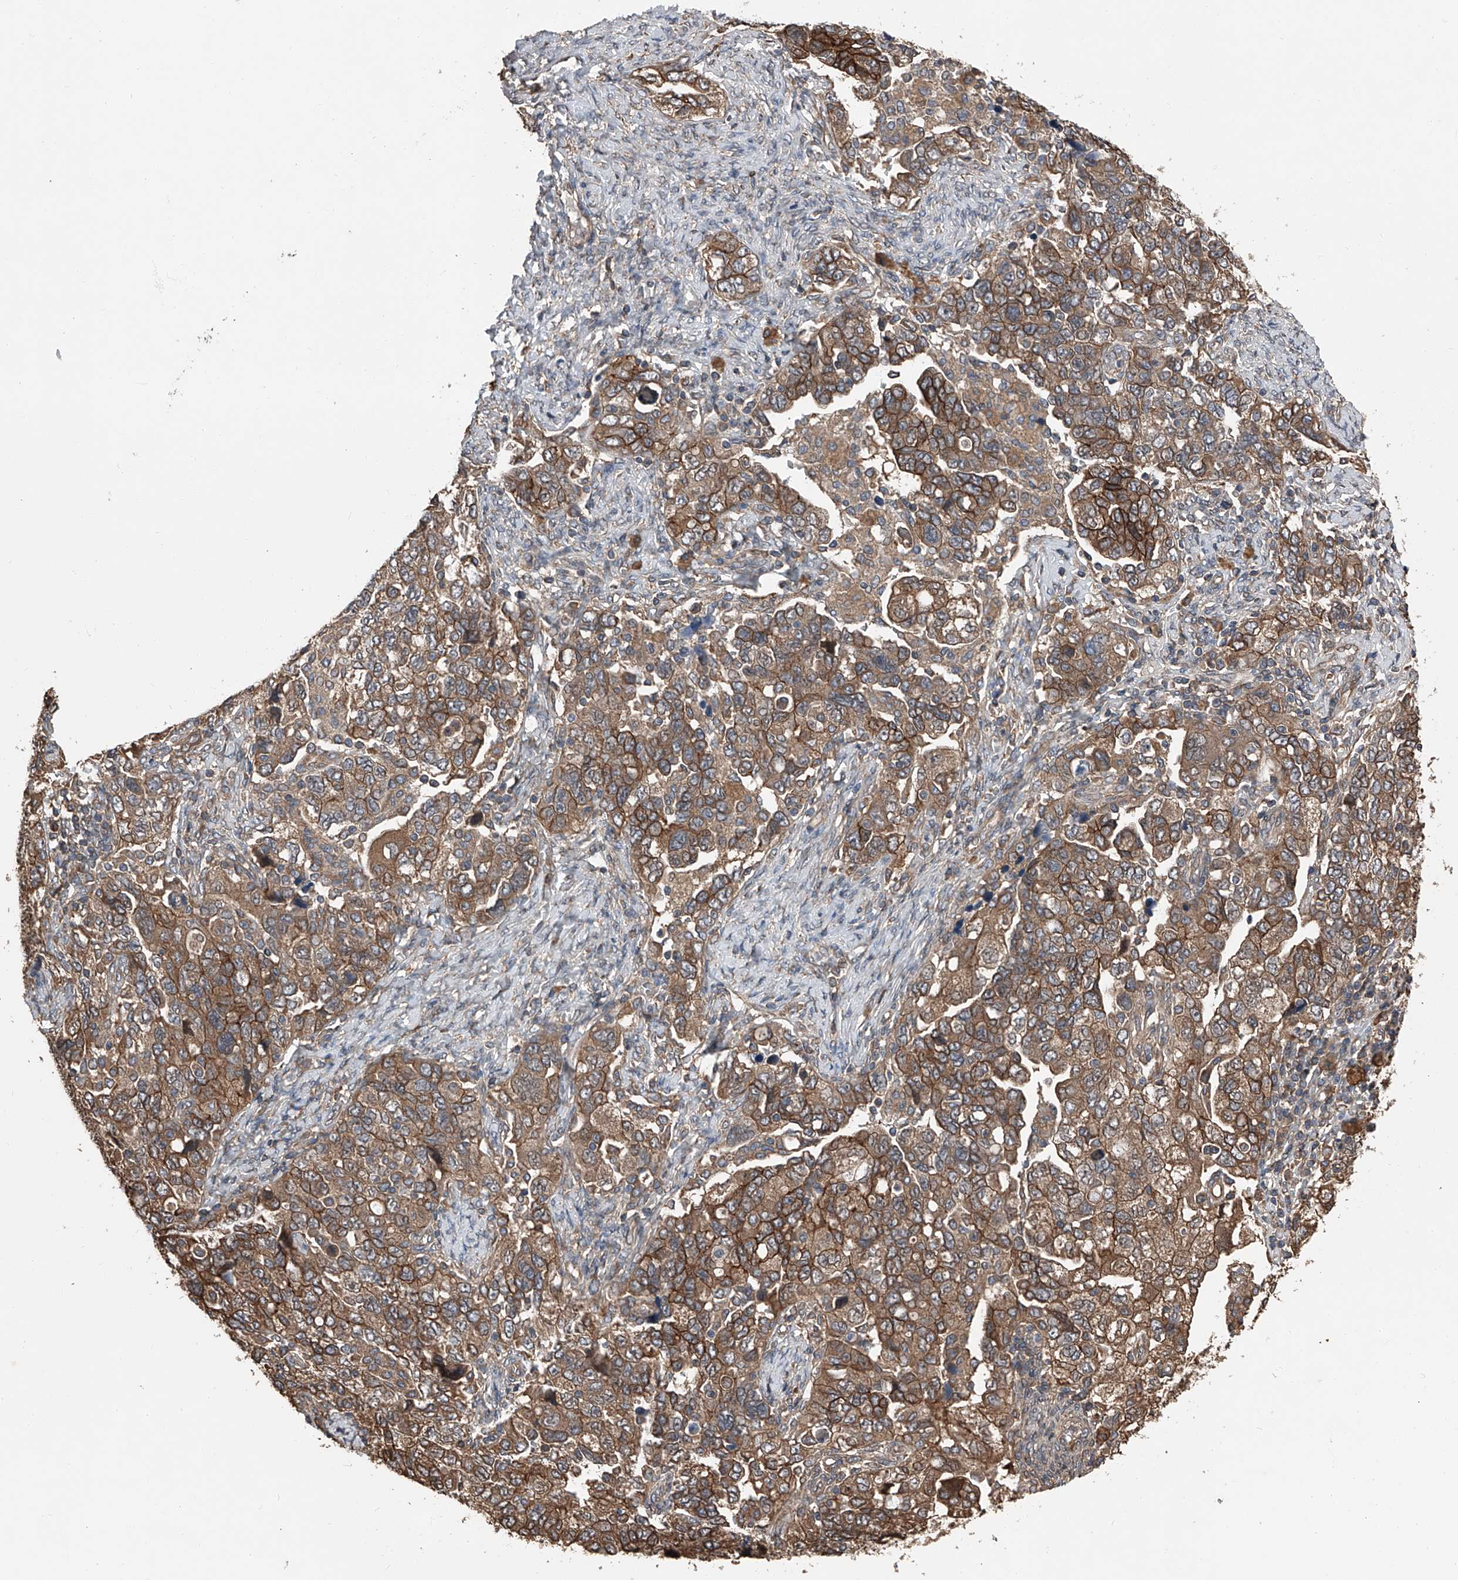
{"staining": {"intensity": "strong", "quantity": "25%-75%", "location": "cytoplasmic/membranous"}, "tissue": "ovarian cancer", "cell_type": "Tumor cells", "image_type": "cancer", "snomed": [{"axis": "morphology", "description": "Carcinoma, NOS"}, {"axis": "morphology", "description": "Cystadenocarcinoma, serous, NOS"}, {"axis": "topography", "description": "Ovary"}], "caption": "IHC (DAB) staining of carcinoma (ovarian) exhibits strong cytoplasmic/membranous protein positivity in approximately 25%-75% of tumor cells.", "gene": "KCNJ2", "patient": {"sex": "female", "age": 69}}